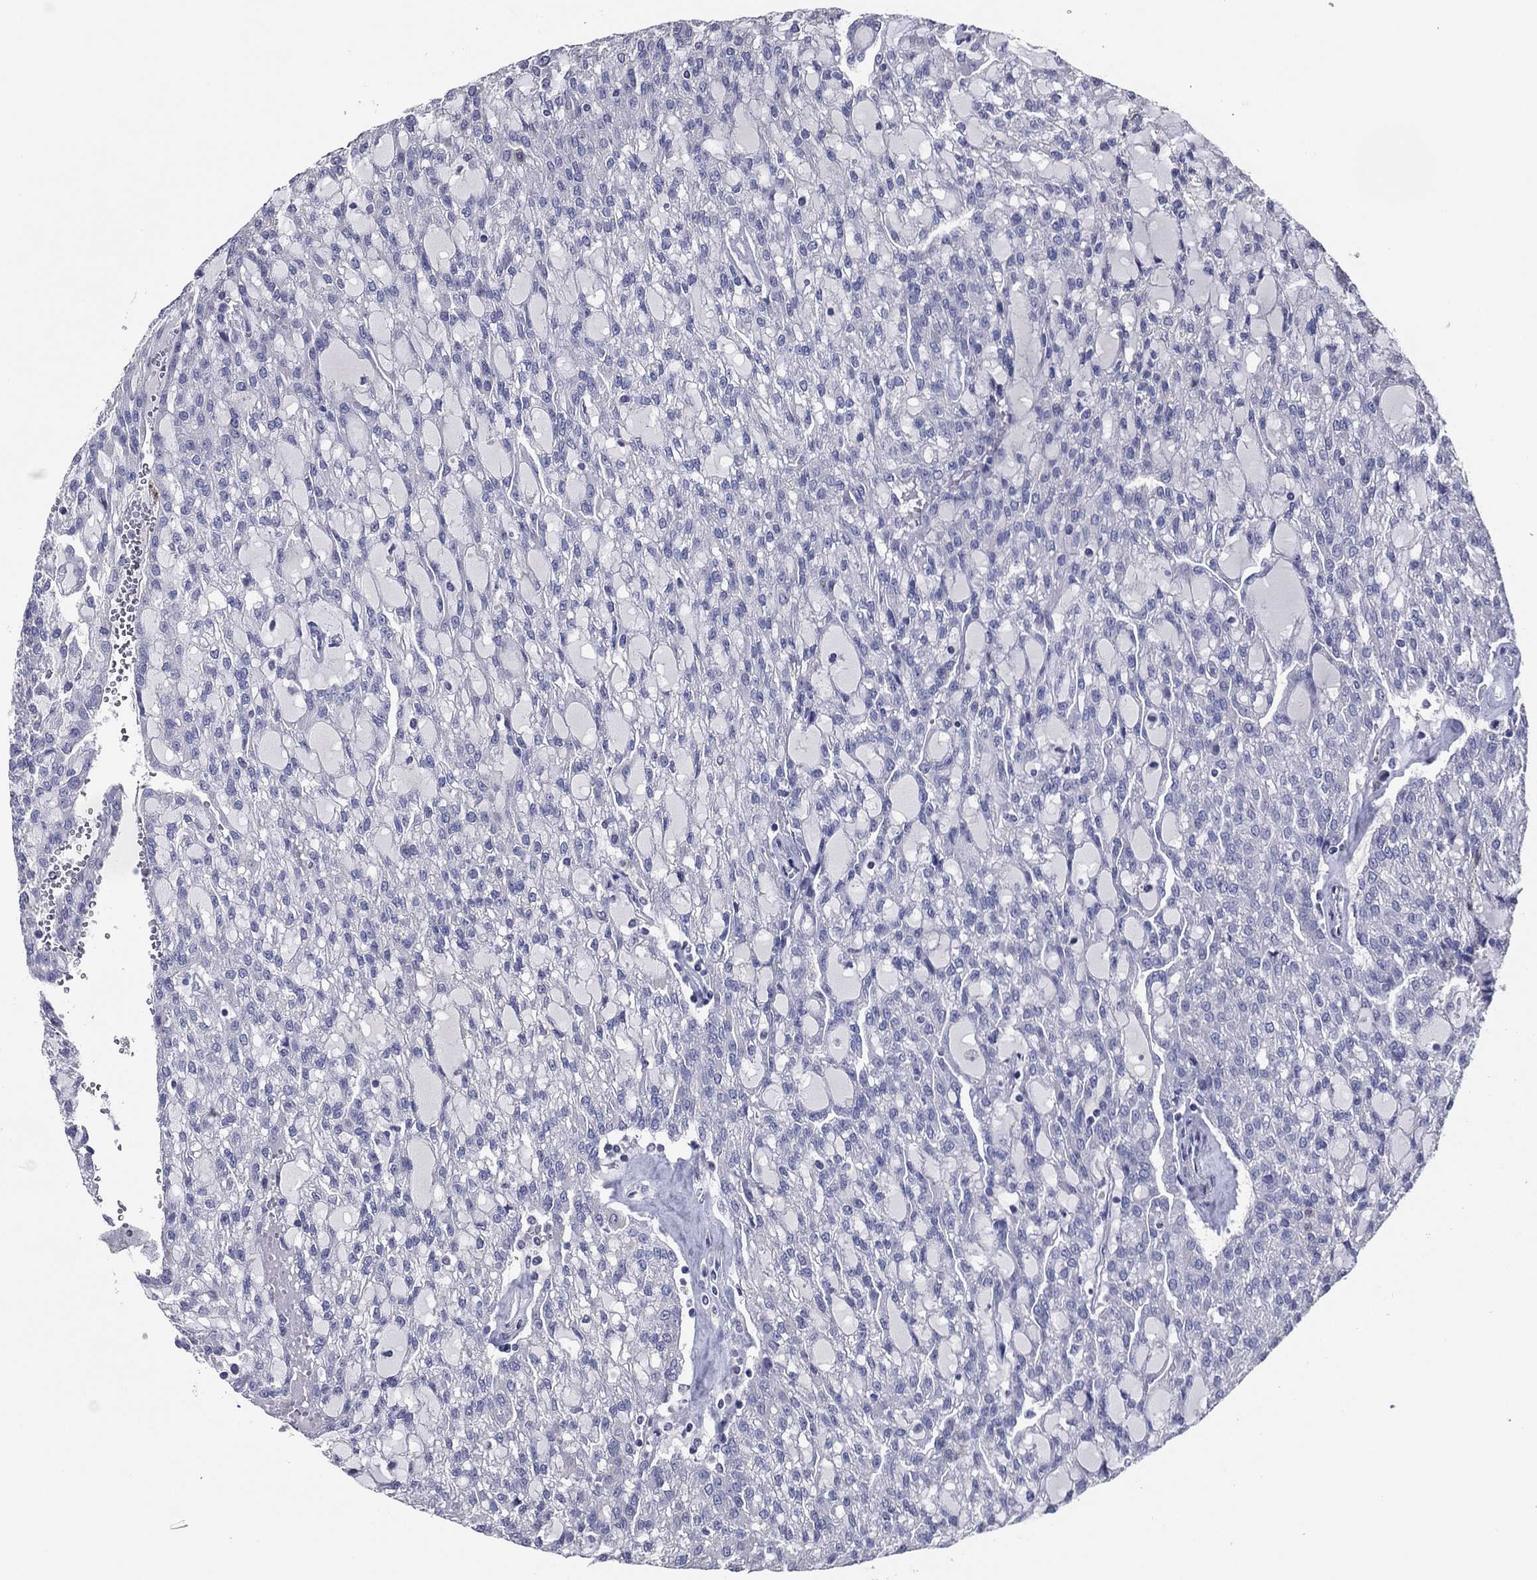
{"staining": {"intensity": "negative", "quantity": "none", "location": "none"}, "tissue": "renal cancer", "cell_type": "Tumor cells", "image_type": "cancer", "snomed": [{"axis": "morphology", "description": "Adenocarcinoma, NOS"}, {"axis": "topography", "description": "Kidney"}], "caption": "Immunohistochemistry photomicrograph of human renal cancer (adenocarcinoma) stained for a protein (brown), which shows no staining in tumor cells.", "gene": "TFAP2A", "patient": {"sex": "male", "age": 63}}